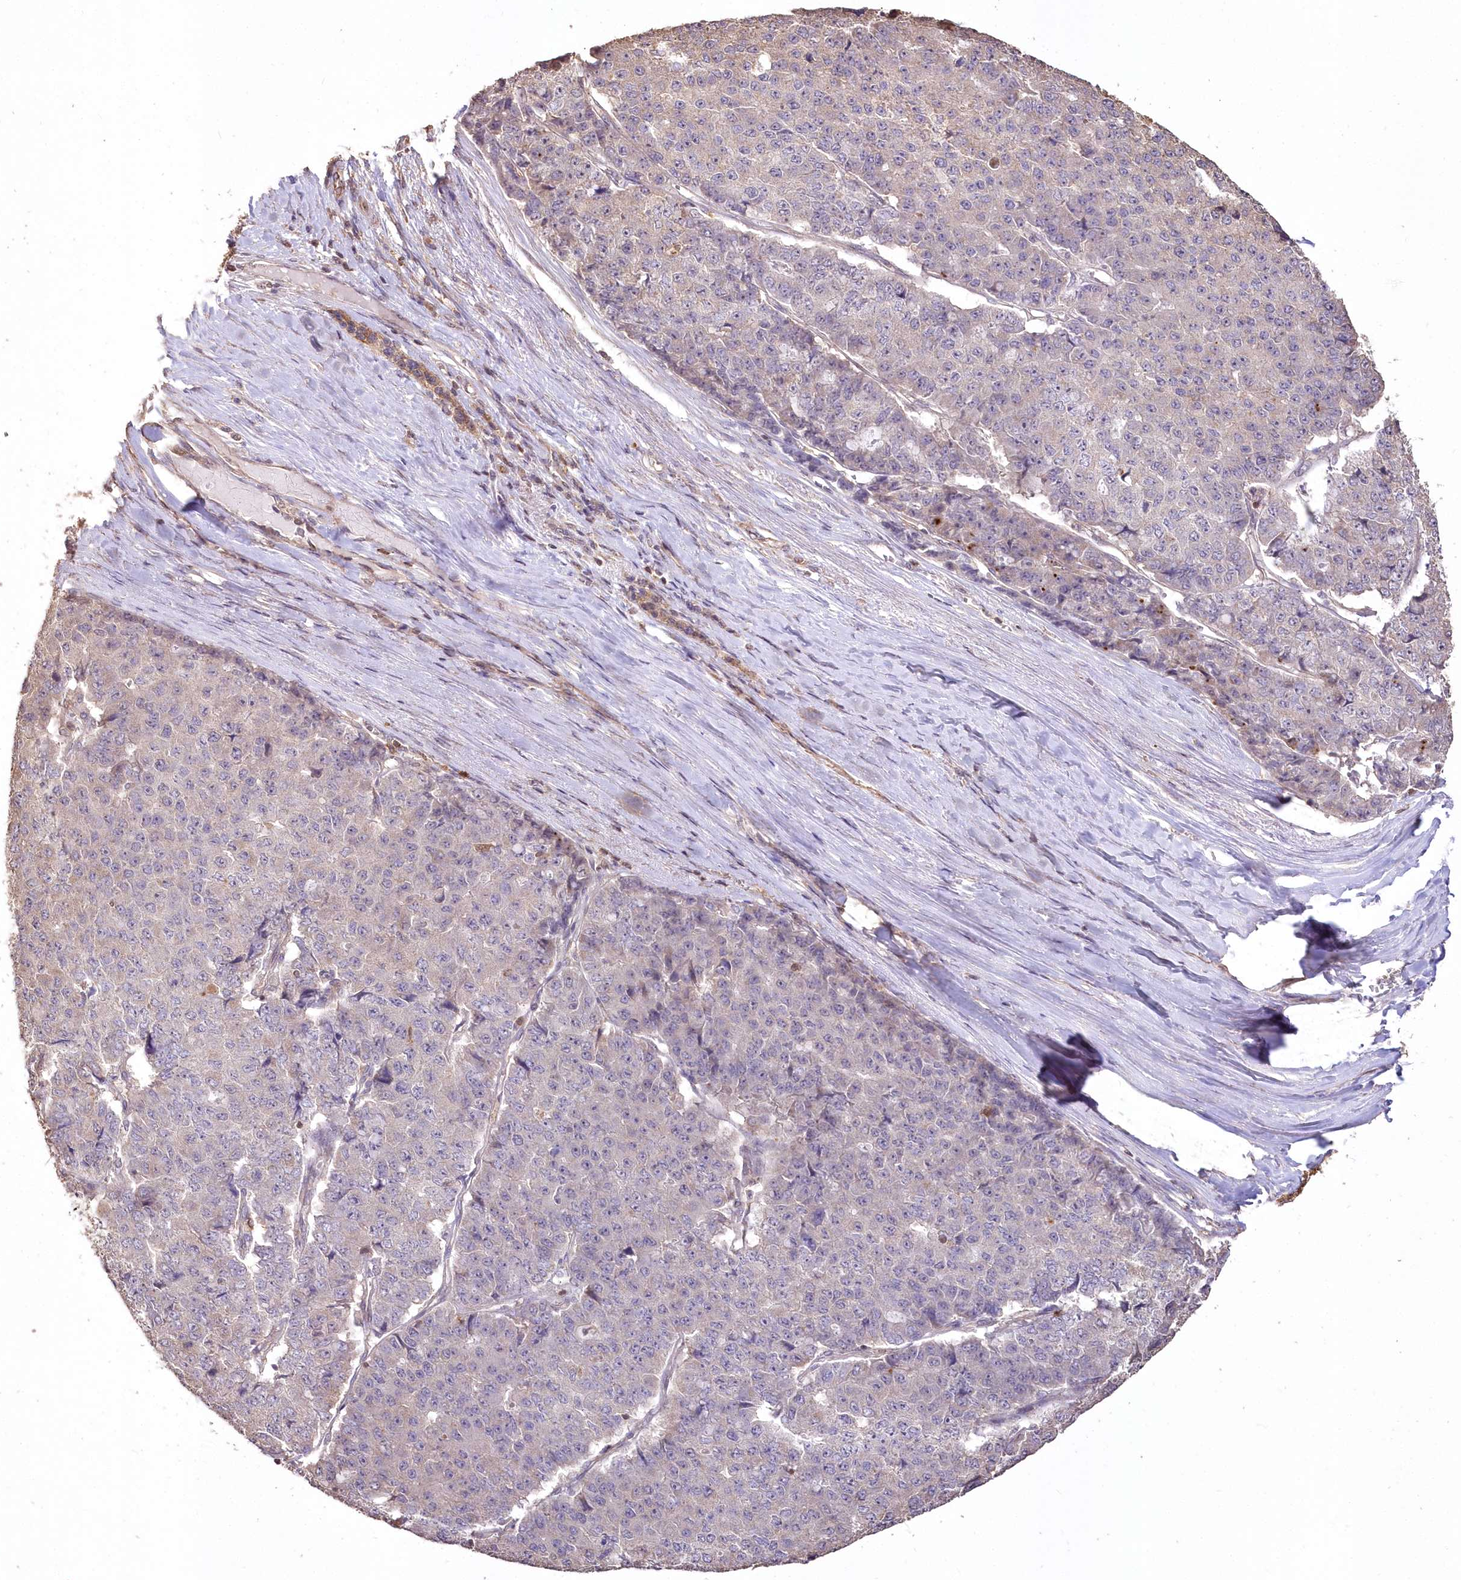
{"staining": {"intensity": "negative", "quantity": "none", "location": "none"}, "tissue": "pancreatic cancer", "cell_type": "Tumor cells", "image_type": "cancer", "snomed": [{"axis": "morphology", "description": "Adenocarcinoma, NOS"}, {"axis": "topography", "description": "Pancreas"}], "caption": "High magnification brightfield microscopy of pancreatic cancer (adenocarcinoma) stained with DAB (brown) and counterstained with hematoxylin (blue): tumor cells show no significant expression. The staining was performed using DAB to visualize the protein expression in brown, while the nuclei were stained in blue with hematoxylin (Magnification: 20x).", "gene": "STK17B", "patient": {"sex": "male", "age": 50}}